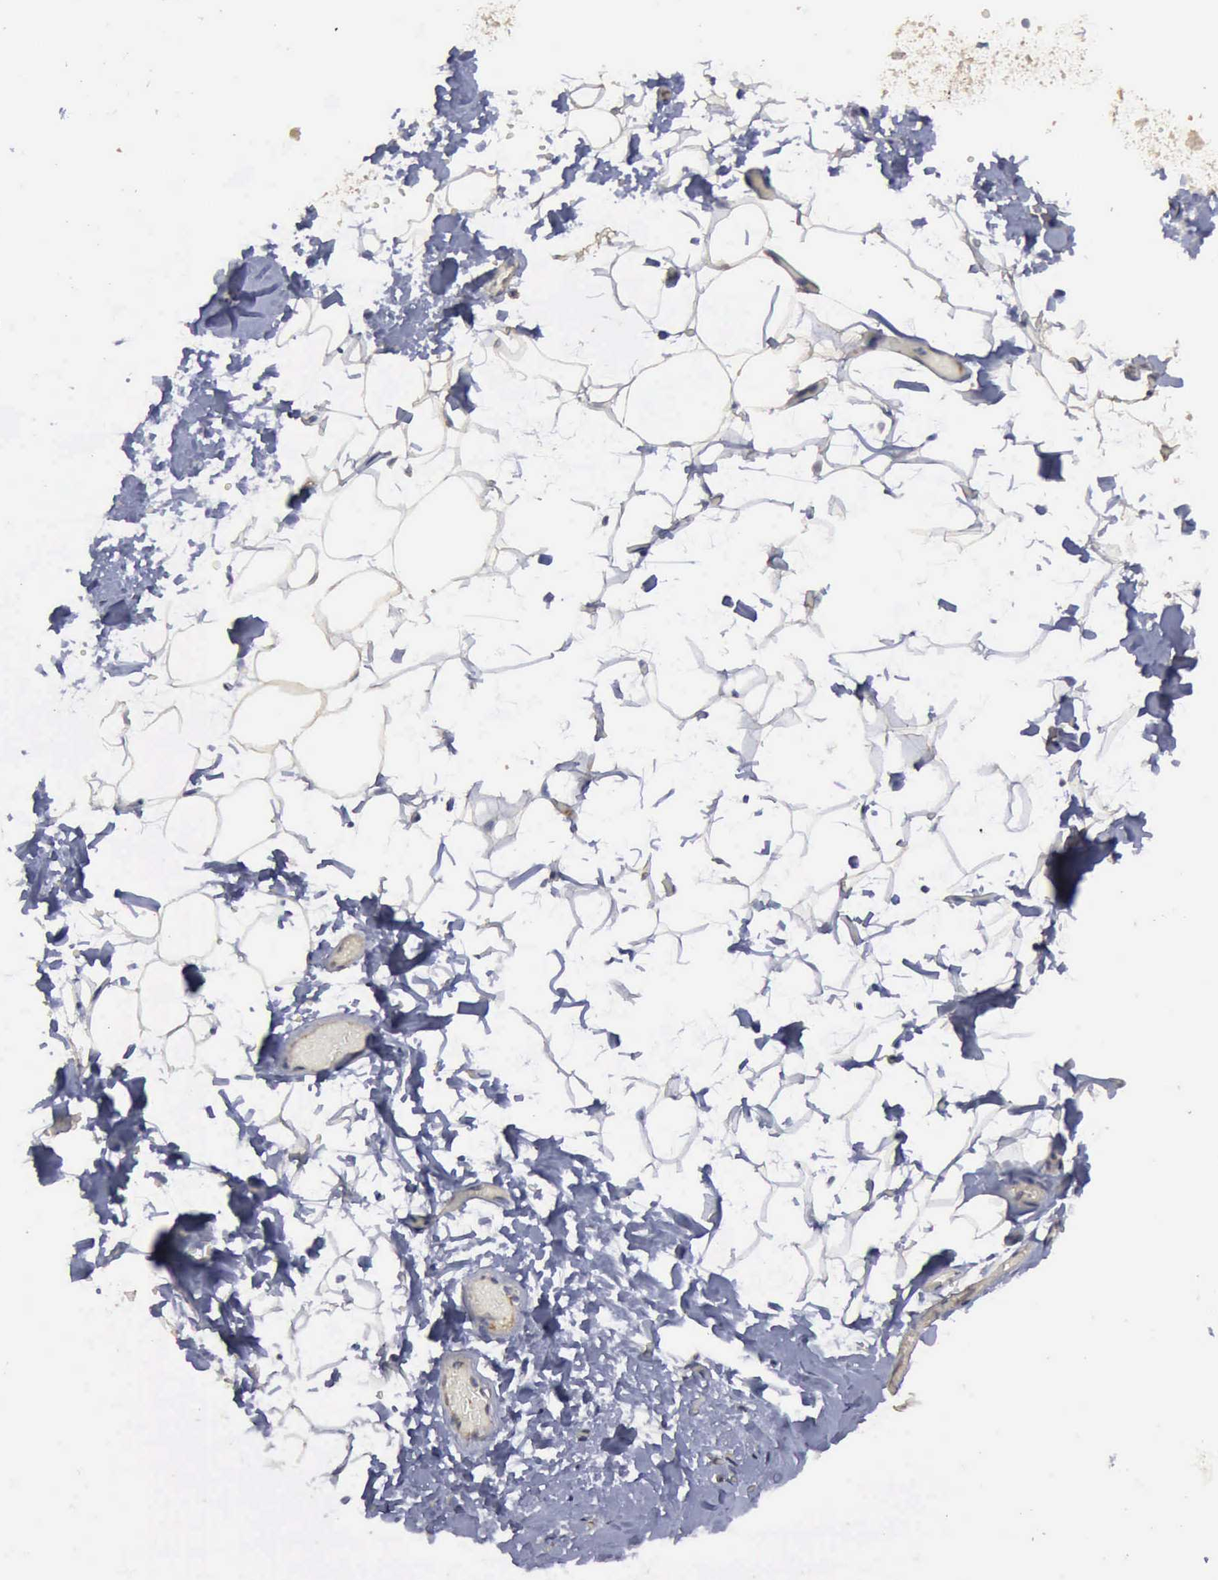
{"staining": {"intensity": "weak", "quantity": "<25%", "location": "cytoplasmic/membranous"}, "tissue": "adipose tissue", "cell_type": "Adipocytes", "image_type": "normal", "snomed": [{"axis": "morphology", "description": "Normal tissue, NOS"}, {"axis": "morphology", "description": "Fibrosis, NOS"}, {"axis": "topography", "description": "Breast"}], "caption": "IHC histopathology image of benign adipose tissue: adipose tissue stained with DAB demonstrates no significant protein staining in adipocytes.", "gene": "CRKL", "patient": {"sex": "female", "age": 24}}